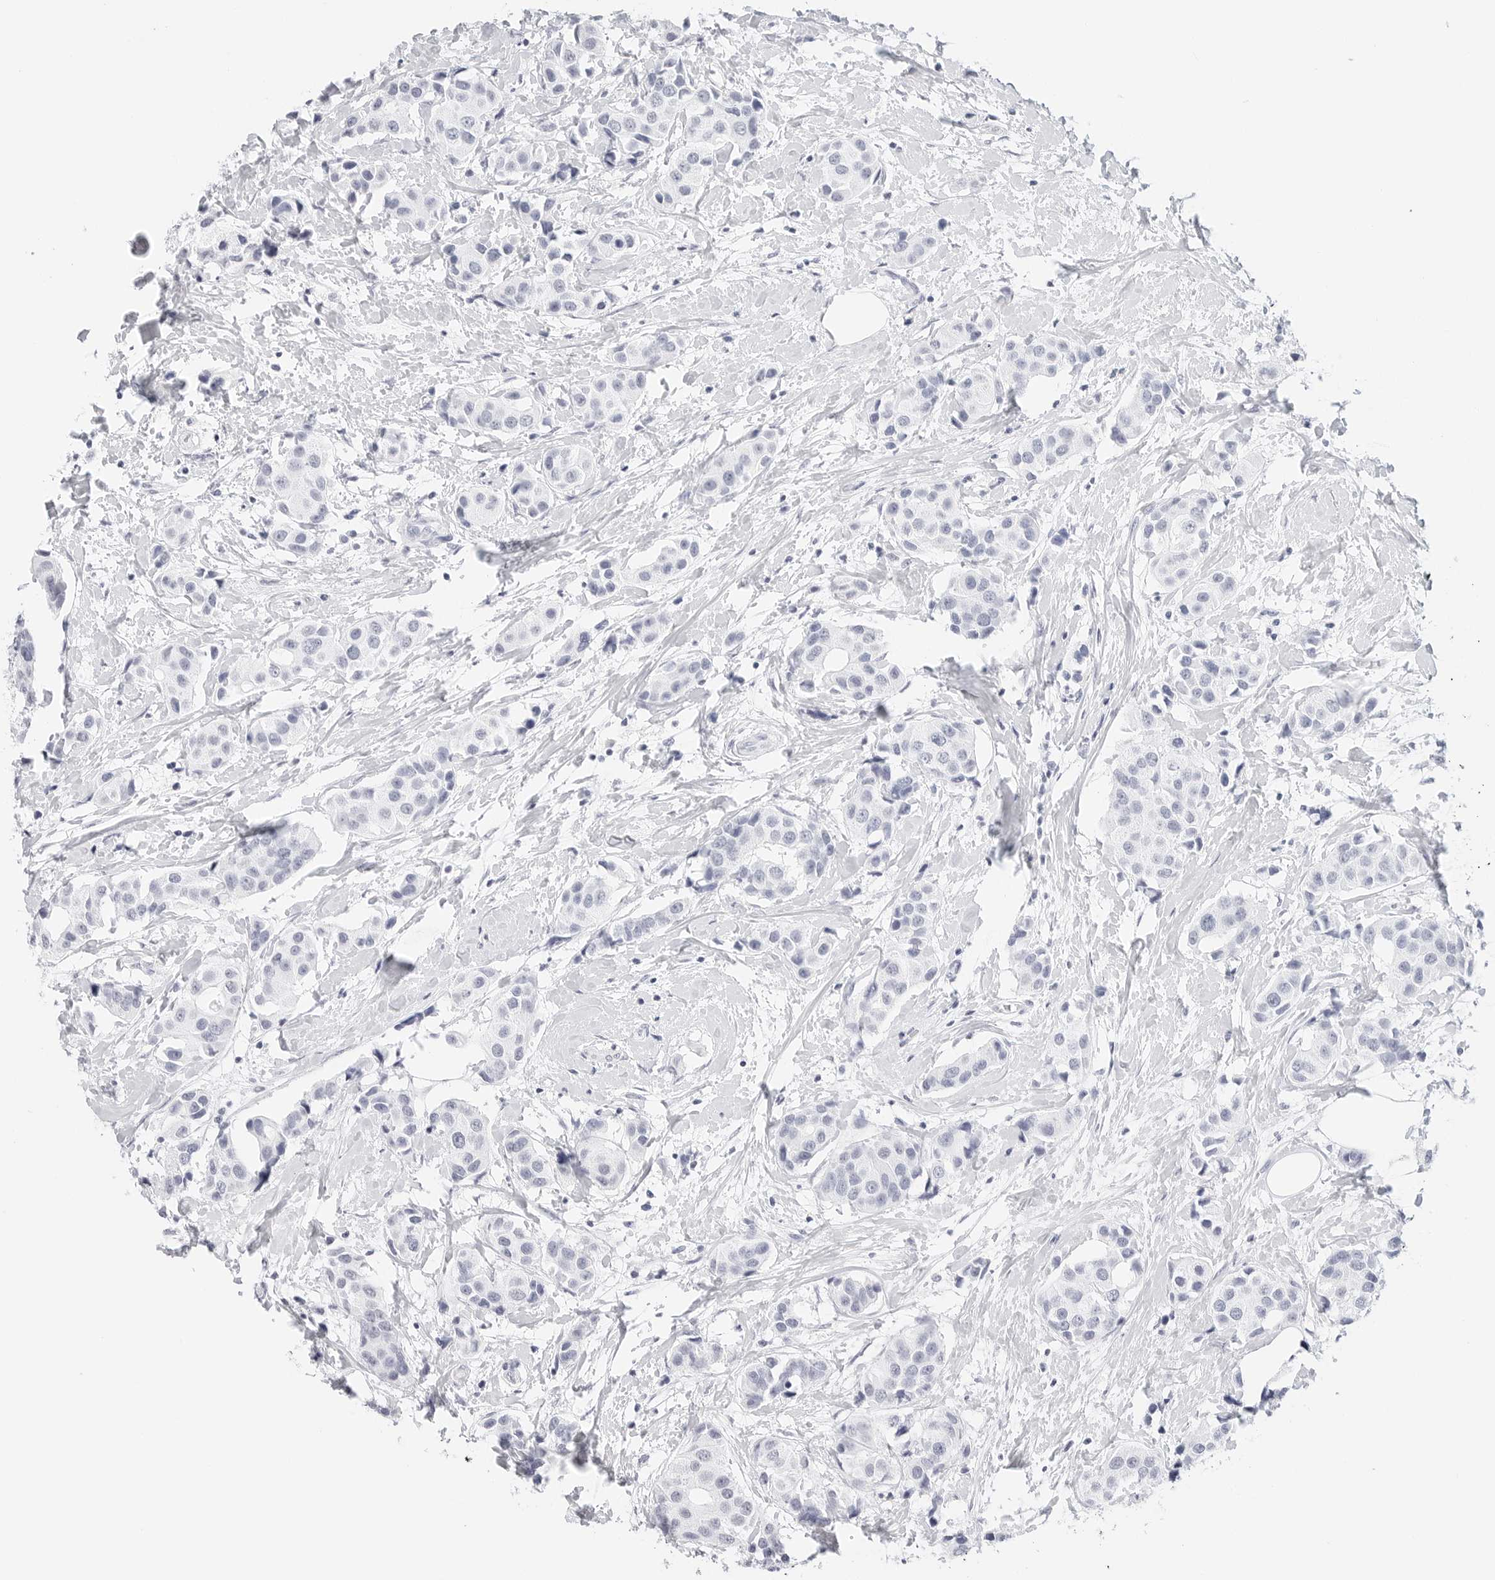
{"staining": {"intensity": "negative", "quantity": "none", "location": "none"}, "tissue": "breast cancer", "cell_type": "Tumor cells", "image_type": "cancer", "snomed": [{"axis": "morphology", "description": "Normal tissue, NOS"}, {"axis": "morphology", "description": "Duct carcinoma"}, {"axis": "topography", "description": "Breast"}], "caption": "The IHC photomicrograph has no significant positivity in tumor cells of breast cancer (invasive ductal carcinoma) tissue. Nuclei are stained in blue.", "gene": "TFF2", "patient": {"sex": "female", "age": 39}}